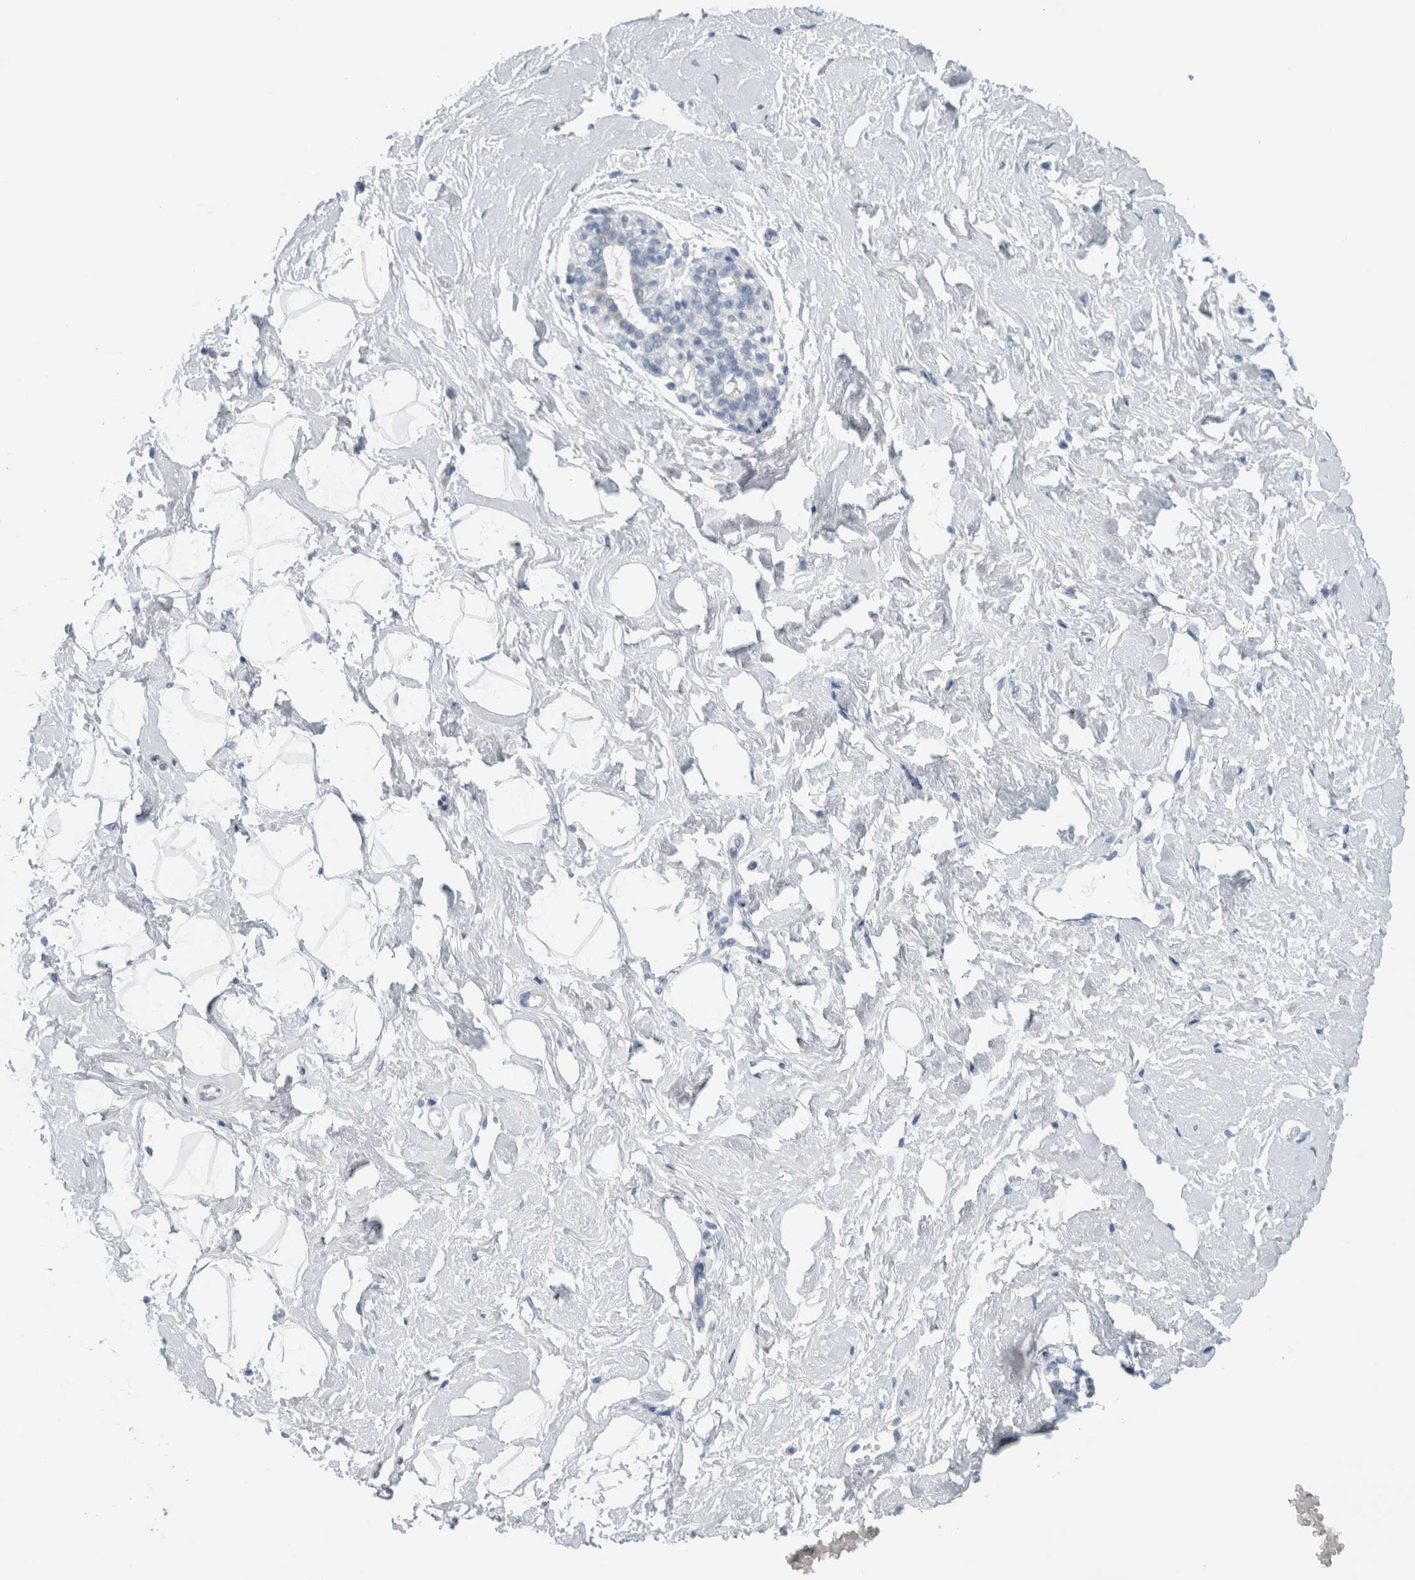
{"staining": {"intensity": "negative", "quantity": "none", "location": "none"}, "tissue": "breast", "cell_type": "Adipocytes", "image_type": "normal", "snomed": [{"axis": "morphology", "description": "Normal tissue, NOS"}, {"axis": "topography", "description": "Breast"}], "caption": "High power microscopy photomicrograph of an IHC image of unremarkable breast, revealing no significant expression in adipocytes. The staining is performed using DAB brown chromogen with nuclei counter-stained in using hematoxylin.", "gene": "B3GNT3", "patient": {"sex": "female", "age": 23}}